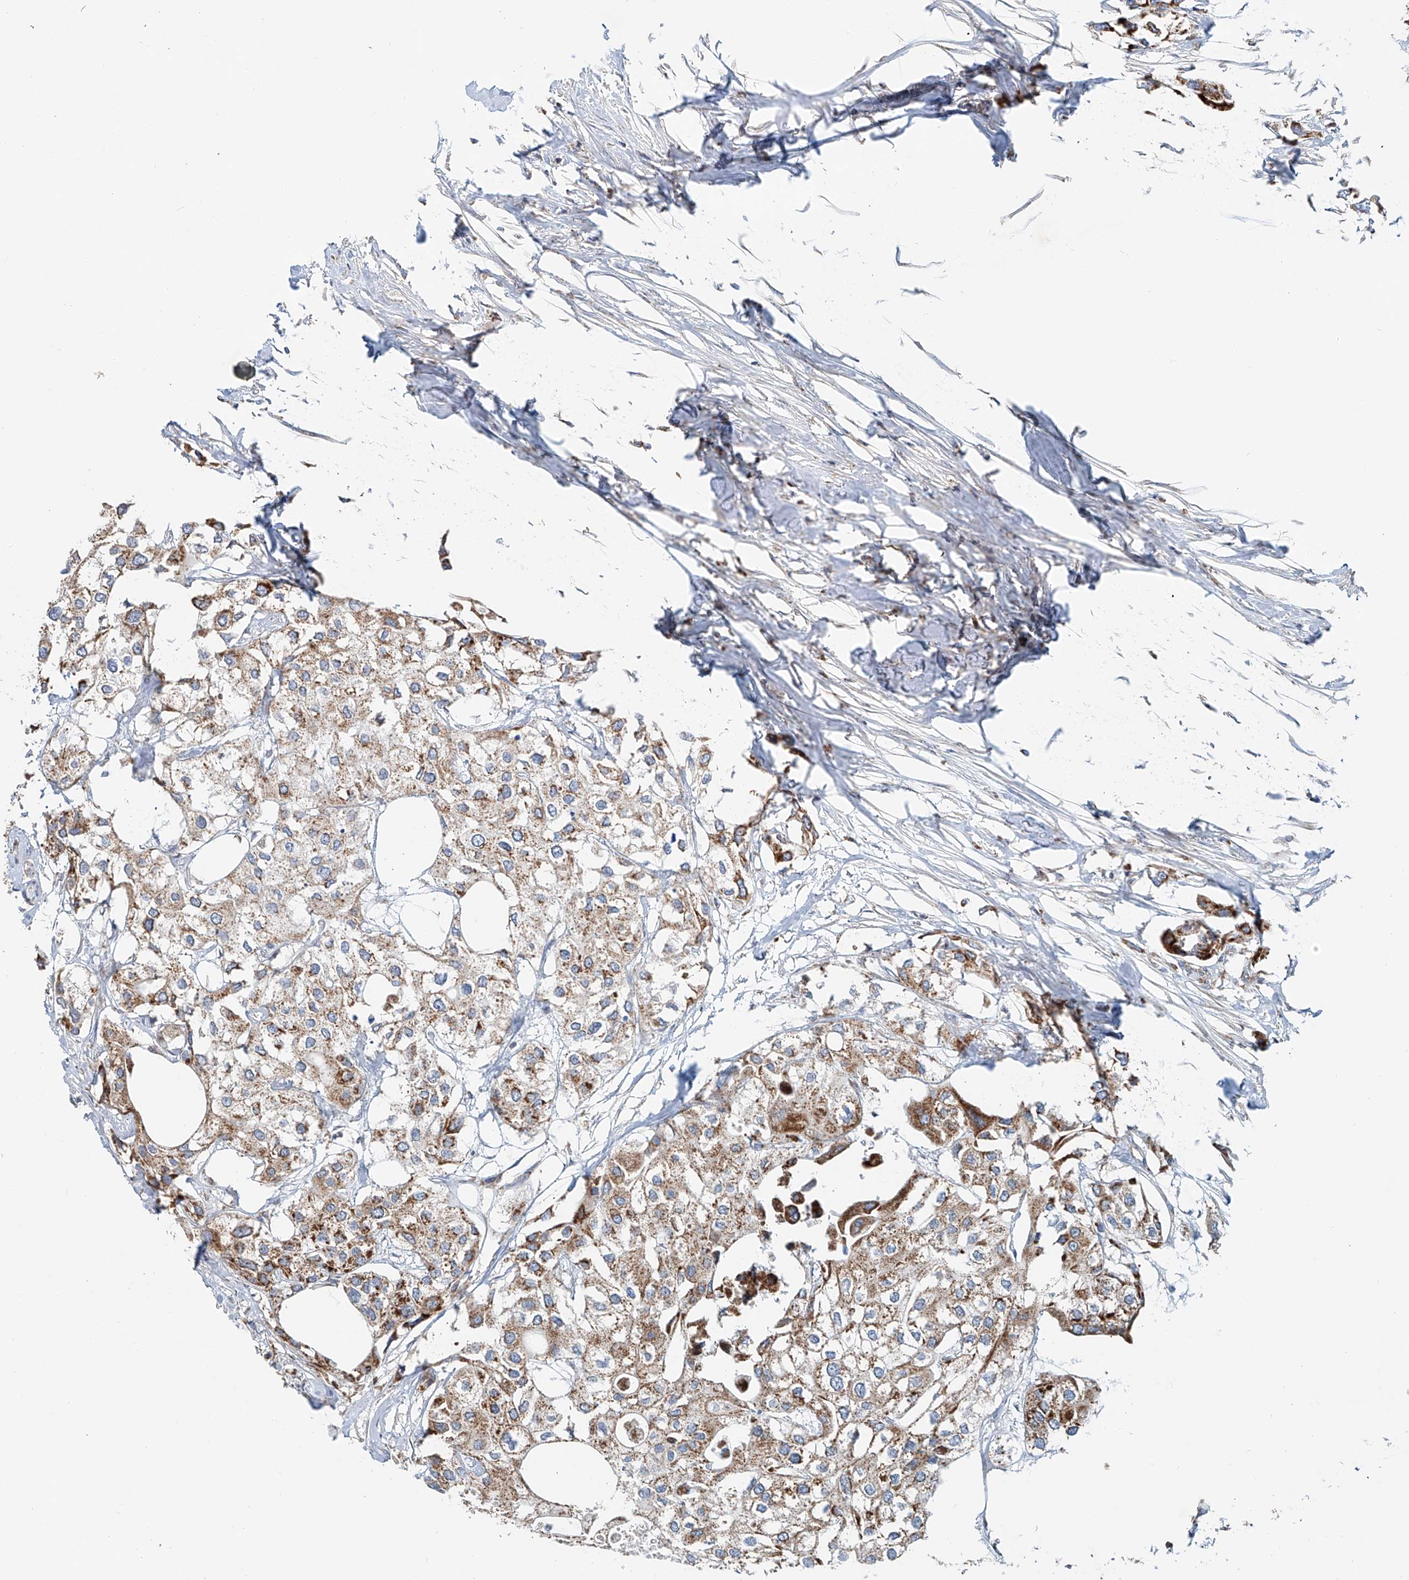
{"staining": {"intensity": "strong", "quantity": "25%-75%", "location": "cytoplasmic/membranous"}, "tissue": "urothelial cancer", "cell_type": "Tumor cells", "image_type": "cancer", "snomed": [{"axis": "morphology", "description": "Urothelial carcinoma, High grade"}, {"axis": "topography", "description": "Urinary bladder"}], "caption": "Protein positivity by immunohistochemistry (IHC) displays strong cytoplasmic/membranous expression in approximately 25%-75% of tumor cells in urothelial cancer.", "gene": "CARD10", "patient": {"sex": "male", "age": 64}}